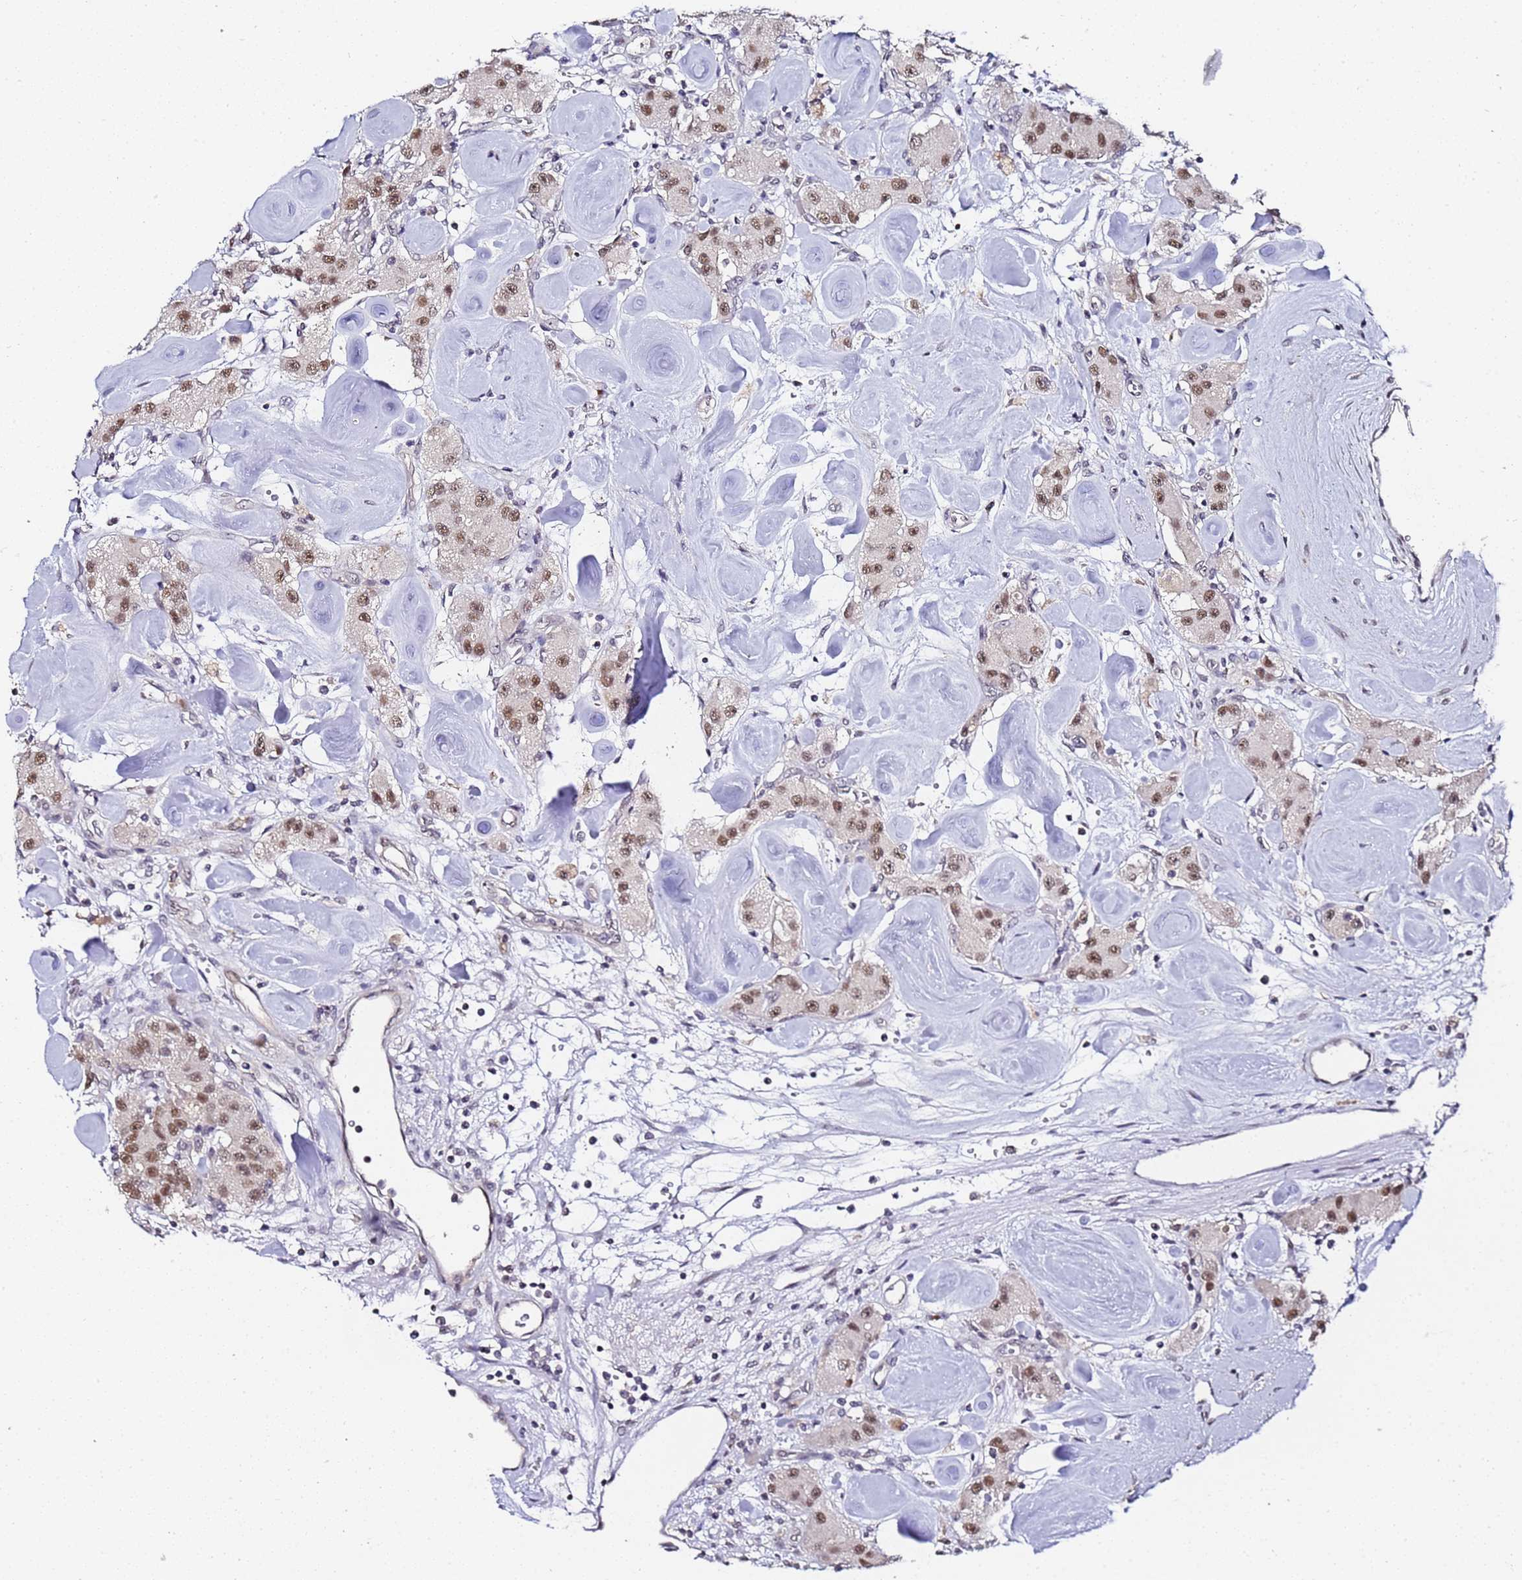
{"staining": {"intensity": "moderate", "quantity": ">75%", "location": "nuclear"}, "tissue": "carcinoid", "cell_type": "Tumor cells", "image_type": "cancer", "snomed": [{"axis": "morphology", "description": "Carcinoid, malignant, NOS"}, {"axis": "topography", "description": "Pancreas"}], "caption": "There is medium levels of moderate nuclear expression in tumor cells of carcinoid, as demonstrated by immunohistochemical staining (brown color).", "gene": "LSM3", "patient": {"sex": "male", "age": 41}}